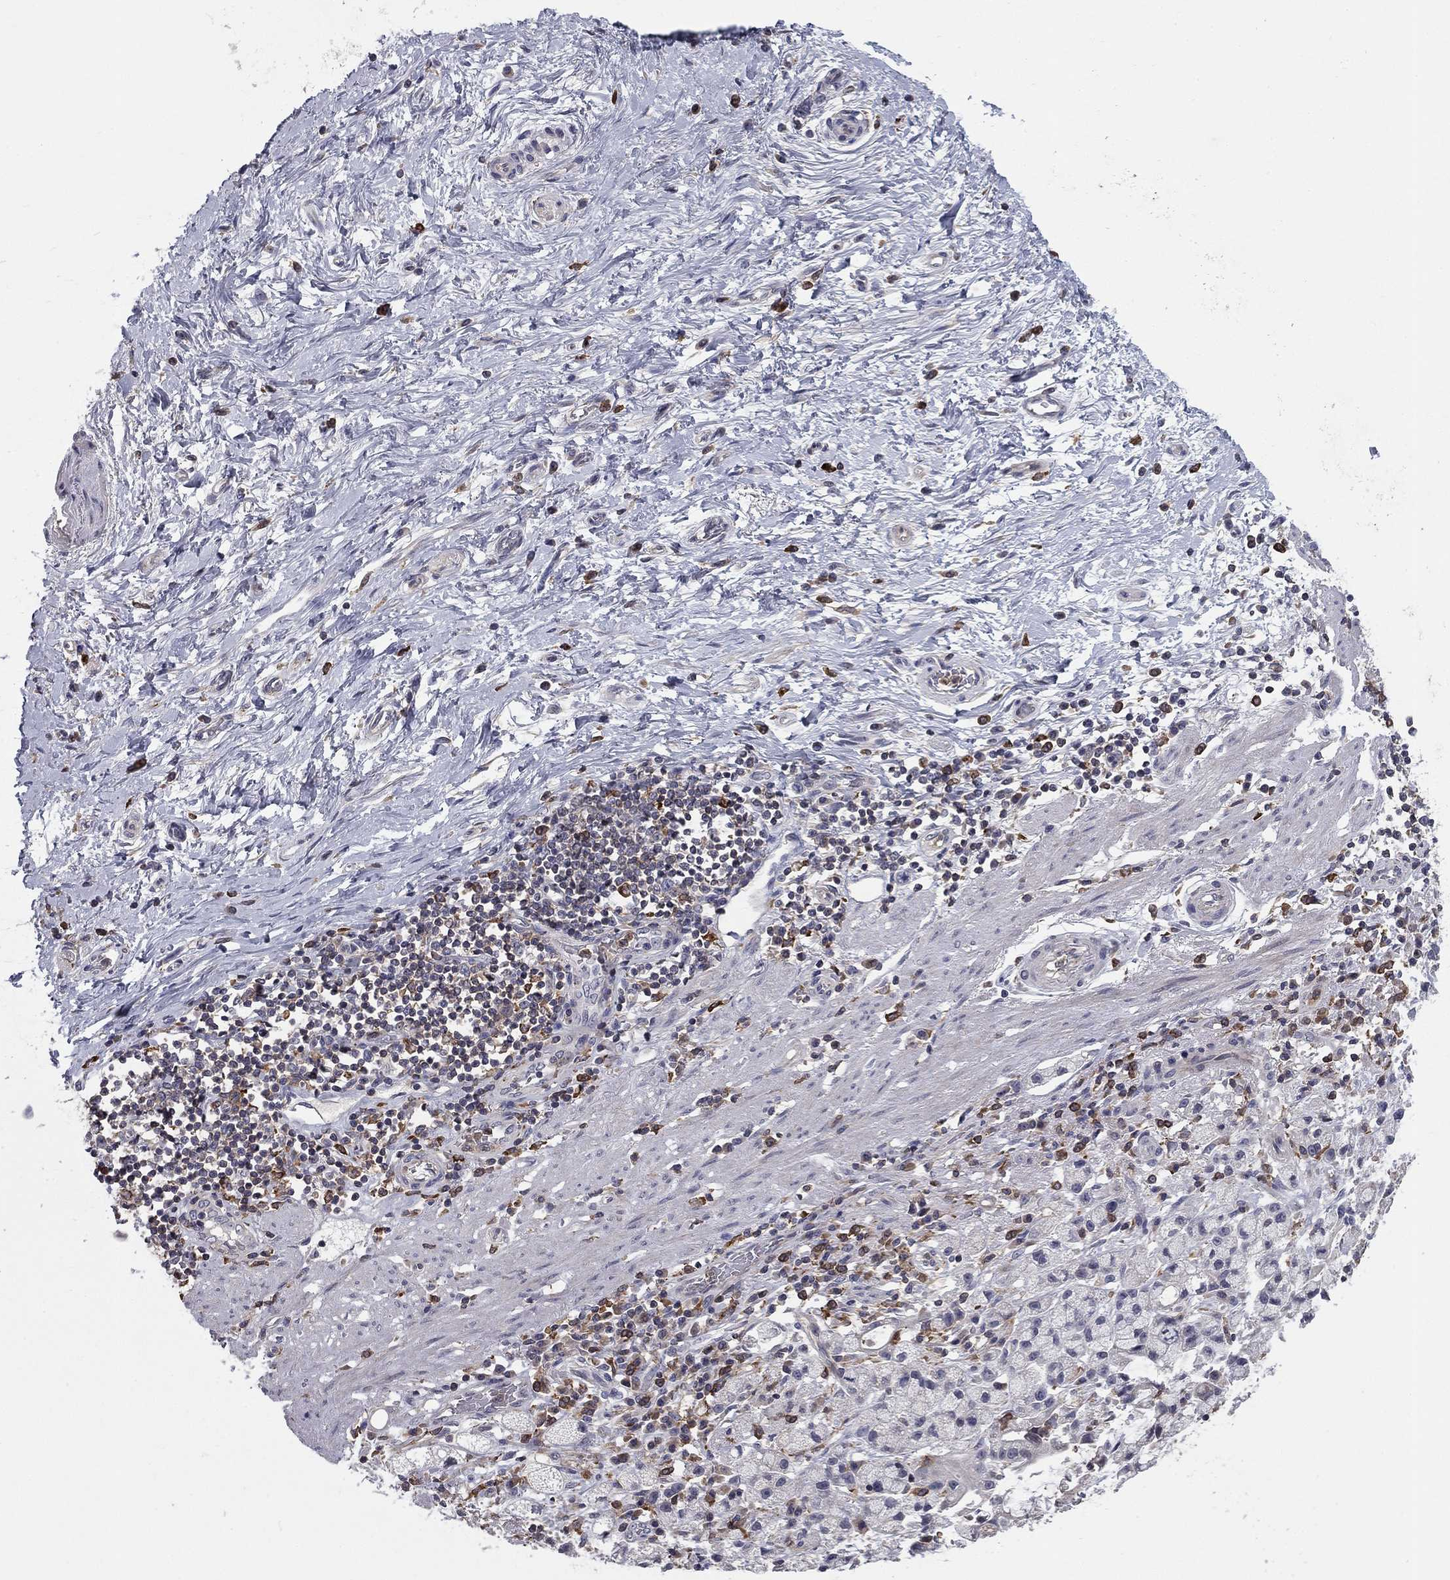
{"staining": {"intensity": "negative", "quantity": "none", "location": "none"}, "tissue": "stomach cancer", "cell_type": "Tumor cells", "image_type": "cancer", "snomed": [{"axis": "morphology", "description": "Adenocarcinoma, NOS"}, {"axis": "topography", "description": "Stomach"}], "caption": "This histopathology image is of stomach adenocarcinoma stained with immunohistochemistry (IHC) to label a protein in brown with the nuclei are counter-stained blue. There is no positivity in tumor cells. (IHC, brightfield microscopy, high magnification).", "gene": "PLCB2", "patient": {"sex": "male", "age": 58}}